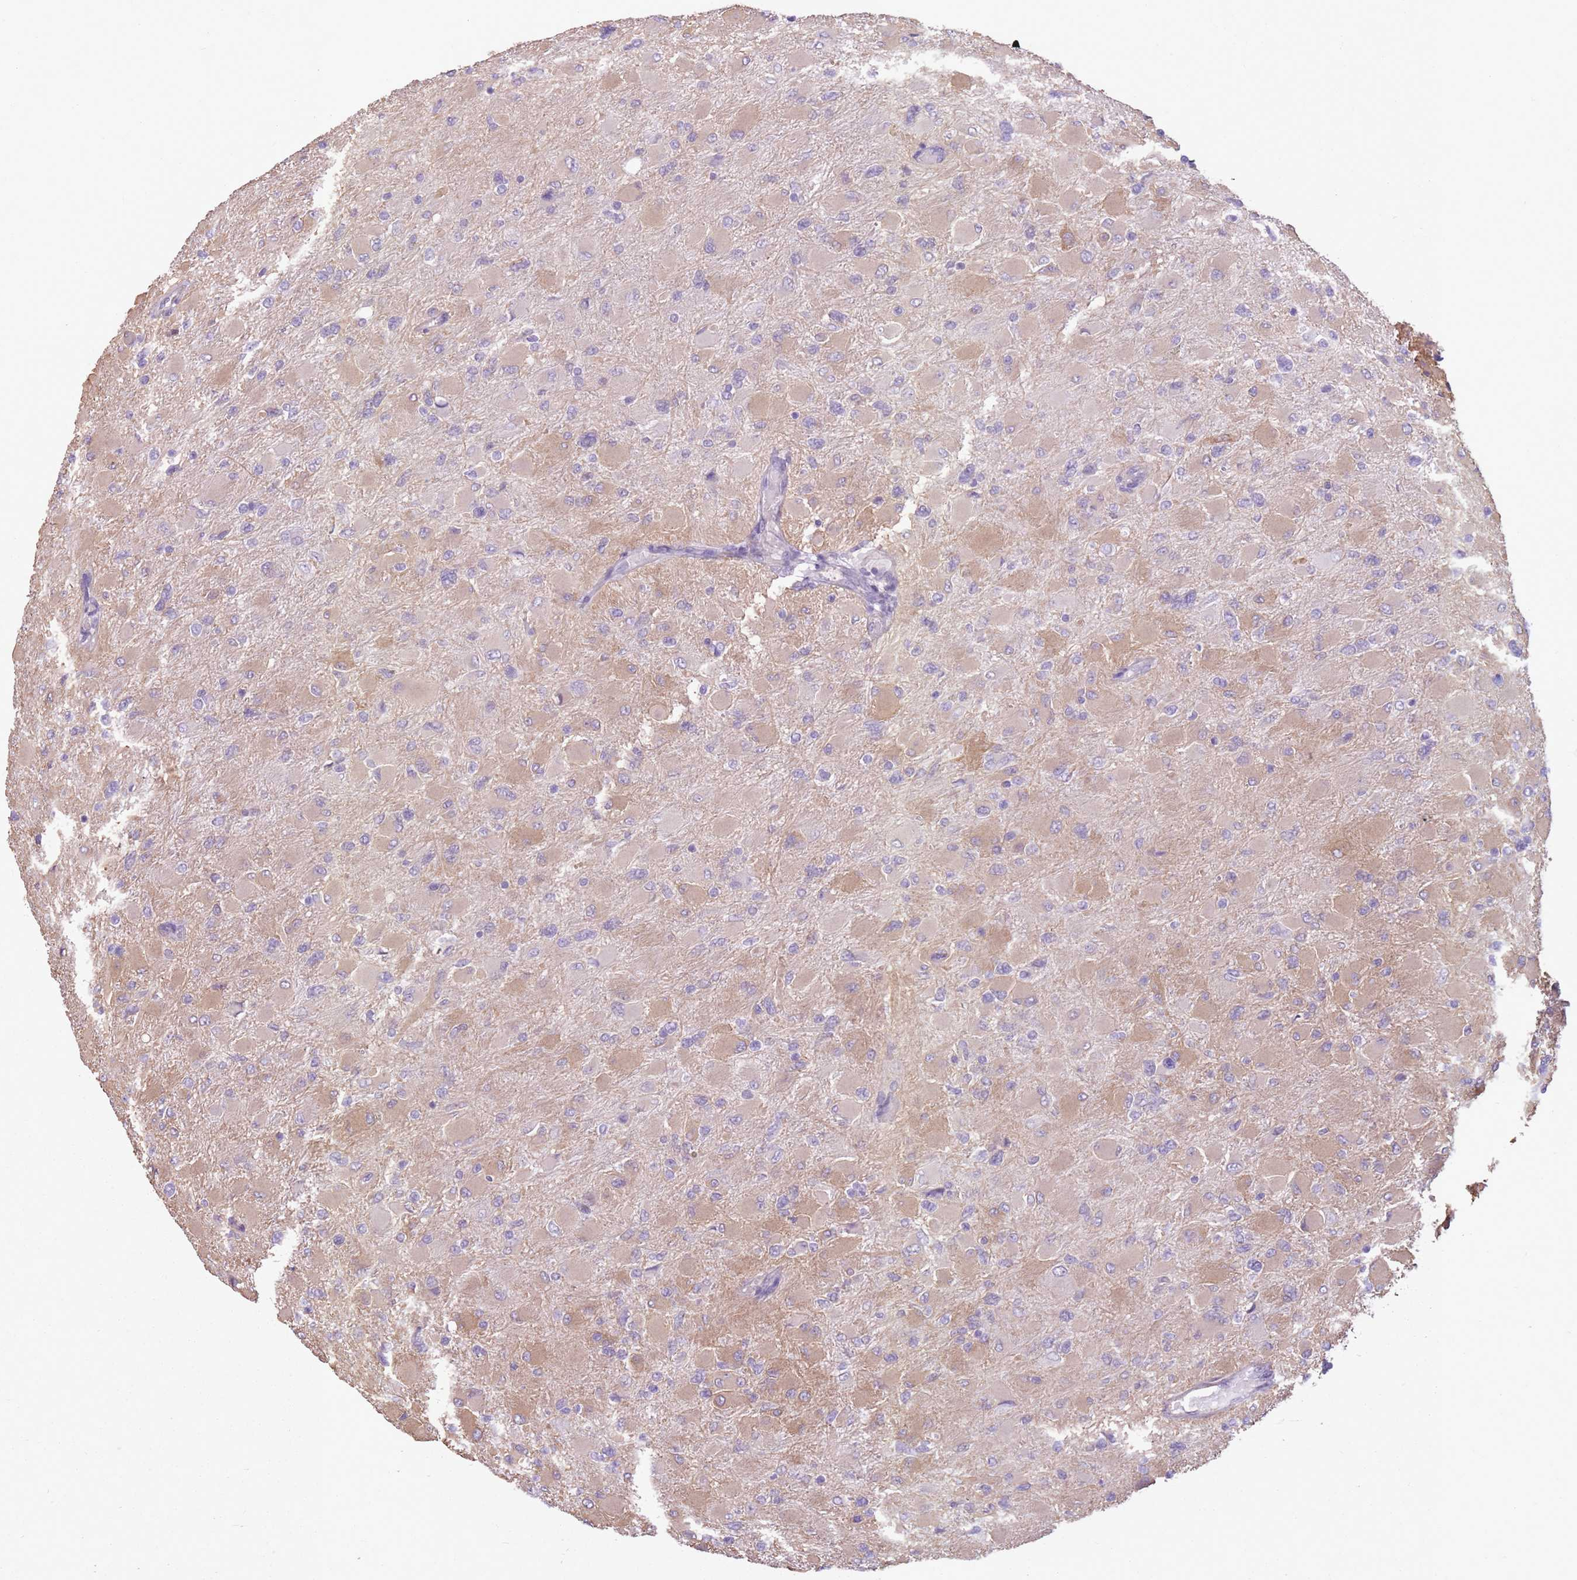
{"staining": {"intensity": "weak", "quantity": "25%-75%", "location": "cytoplasmic/membranous"}, "tissue": "glioma", "cell_type": "Tumor cells", "image_type": "cancer", "snomed": [{"axis": "morphology", "description": "Glioma, malignant, High grade"}, {"axis": "topography", "description": "Cerebral cortex"}], "caption": "Immunohistochemistry staining of high-grade glioma (malignant), which displays low levels of weak cytoplasmic/membranous staining in about 25%-75% of tumor cells indicating weak cytoplasmic/membranous protein staining. The staining was performed using DAB (3,3'-diaminobenzidine) (brown) for protein detection and nuclei were counterstained in hematoxylin (blue).", "gene": "ADD1", "patient": {"sex": "female", "age": 36}}